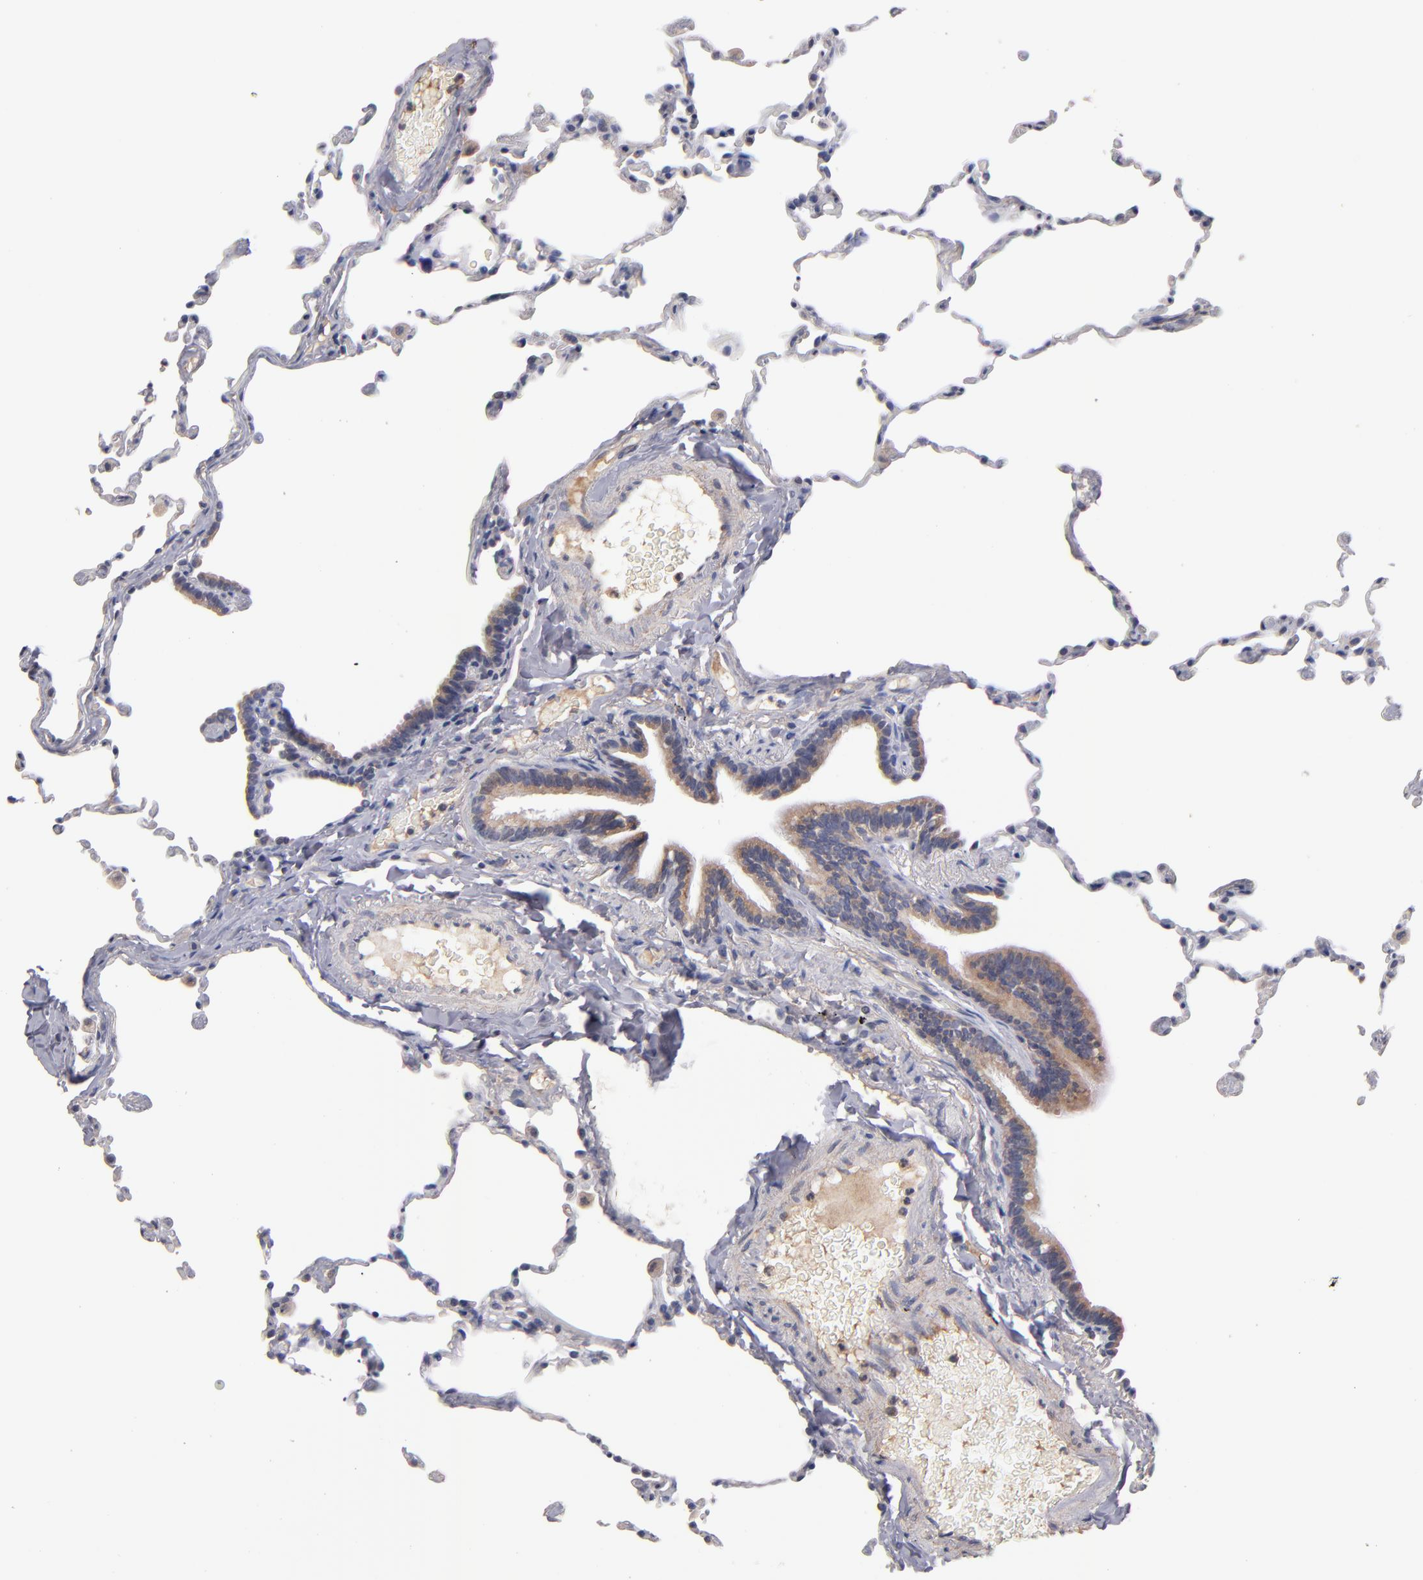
{"staining": {"intensity": "weak", "quantity": ">75%", "location": "cytoplasmic/membranous"}, "tissue": "lung", "cell_type": "Alveolar cells", "image_type": "normal", "snomed": [{"axis": "morphology", "description": "Normal tissue, NOS"}, {"axis": "topography", "description": "Lung"}], "caption": "Immunohistochemistry (IHC) (DAB) staining of unremarkable human lung exhibits weak cytoplasmic/membranous protein expression in about >75% of alveolar cells.", "gene": "DACT1", "patient": {"sex": "female", "age": 61}}